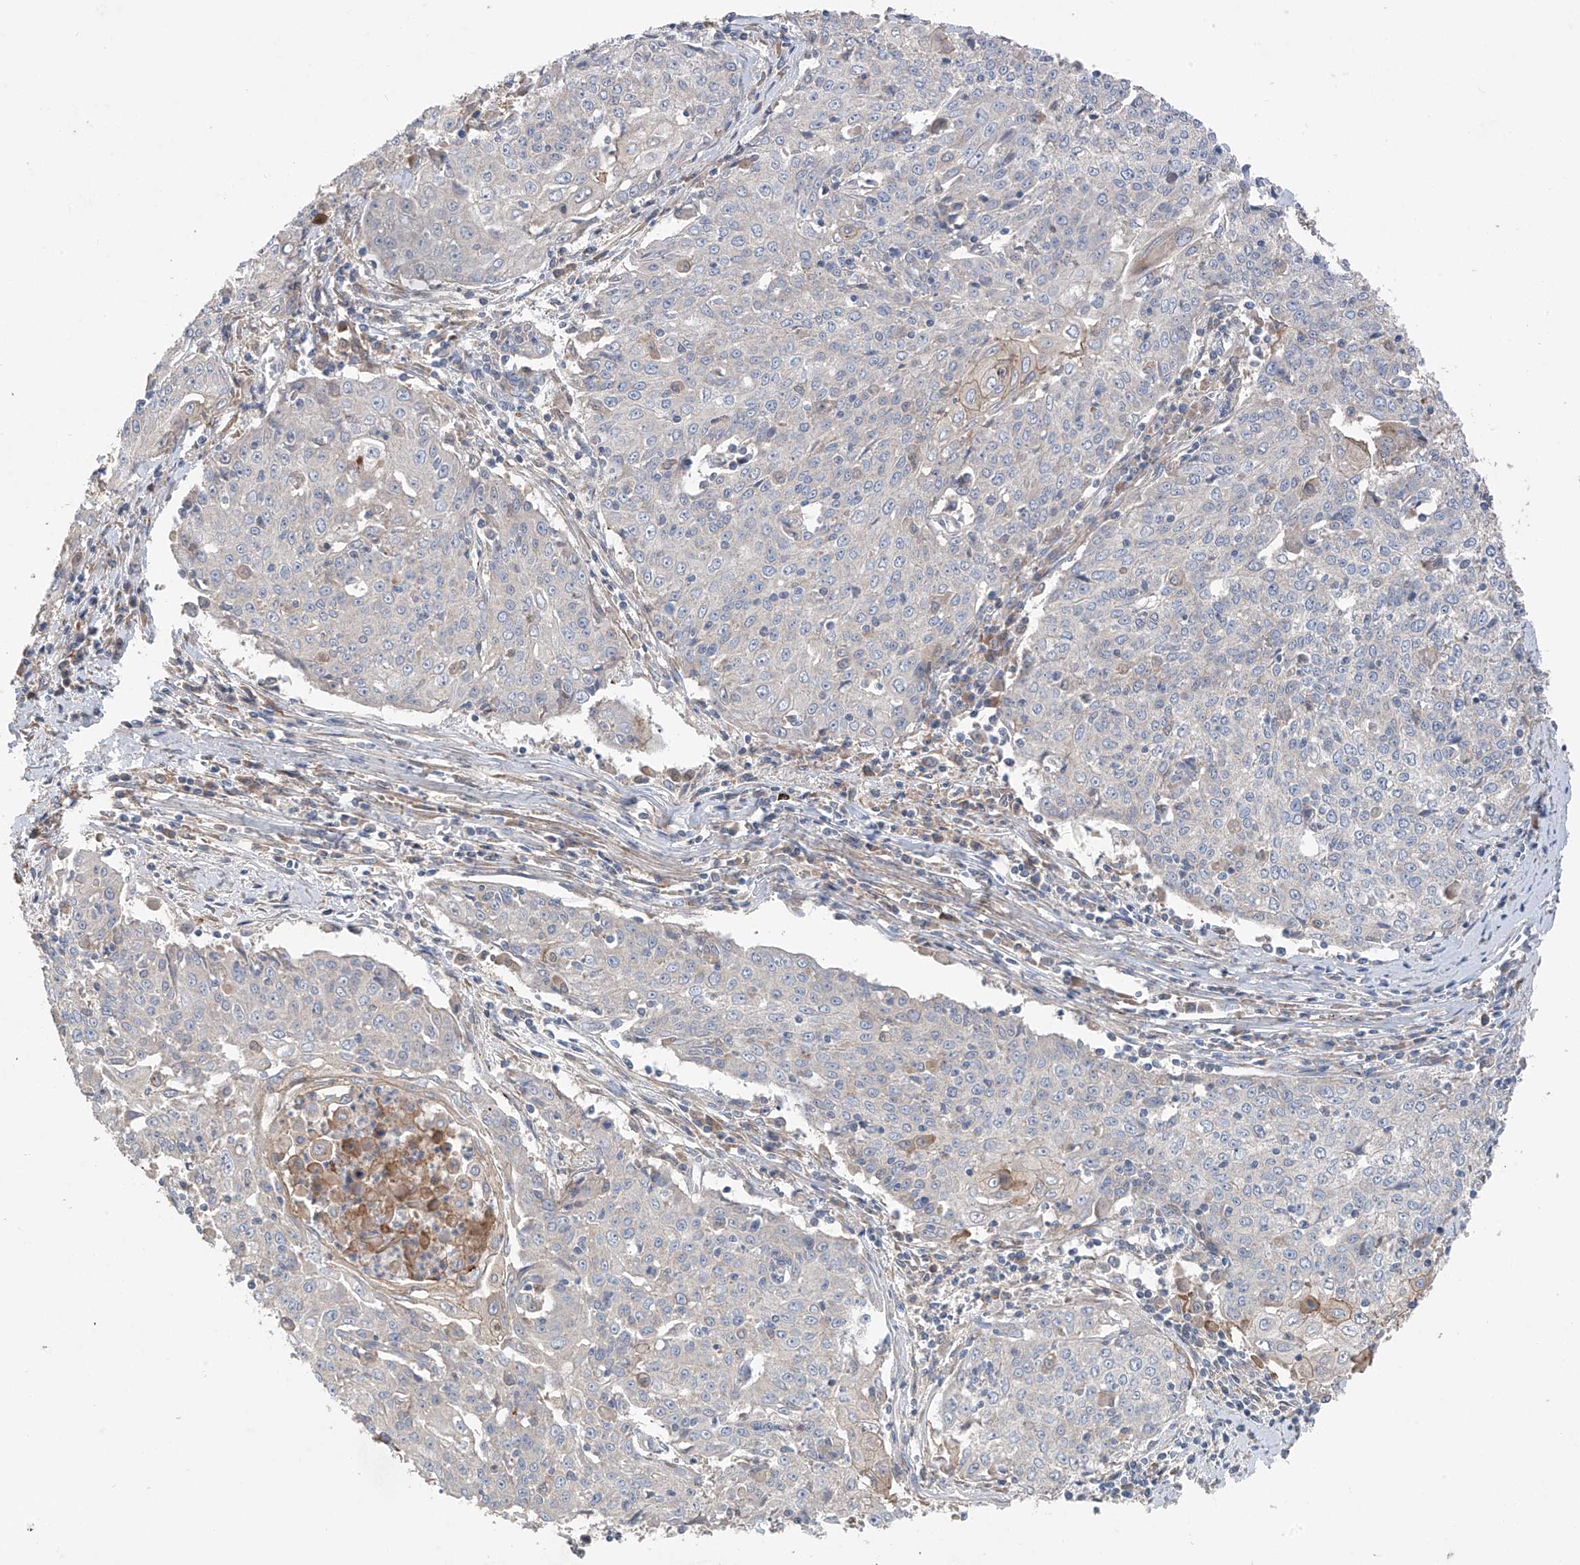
{"staining": {"intensity": "negative", "quantity": "none", "location": "none"}, "tissue": "cervical cancer", "cell_type": "Tumor cells", "image_type": "cancer", "snomed": [{"axis": "morphology", "description": "Squamous cell carcinoma, NOS"}, {"axis": "topography", "description": "Cervix"}], "caption": "High magnification brightfield microscopy of cervical cancer stained with DAB (brown) and counterstained with hematoxylin (blue): tumor cells show no significant staining. Brightfield microscopy of immunohistochemistry (IHC) stained with DAB (3,3'-diaminobenzidine) (brown) and hematoxylin (blue), captured at high magnification.", "gene": "GALNTL6", "patient": {"sex": "female", "age": 48}}